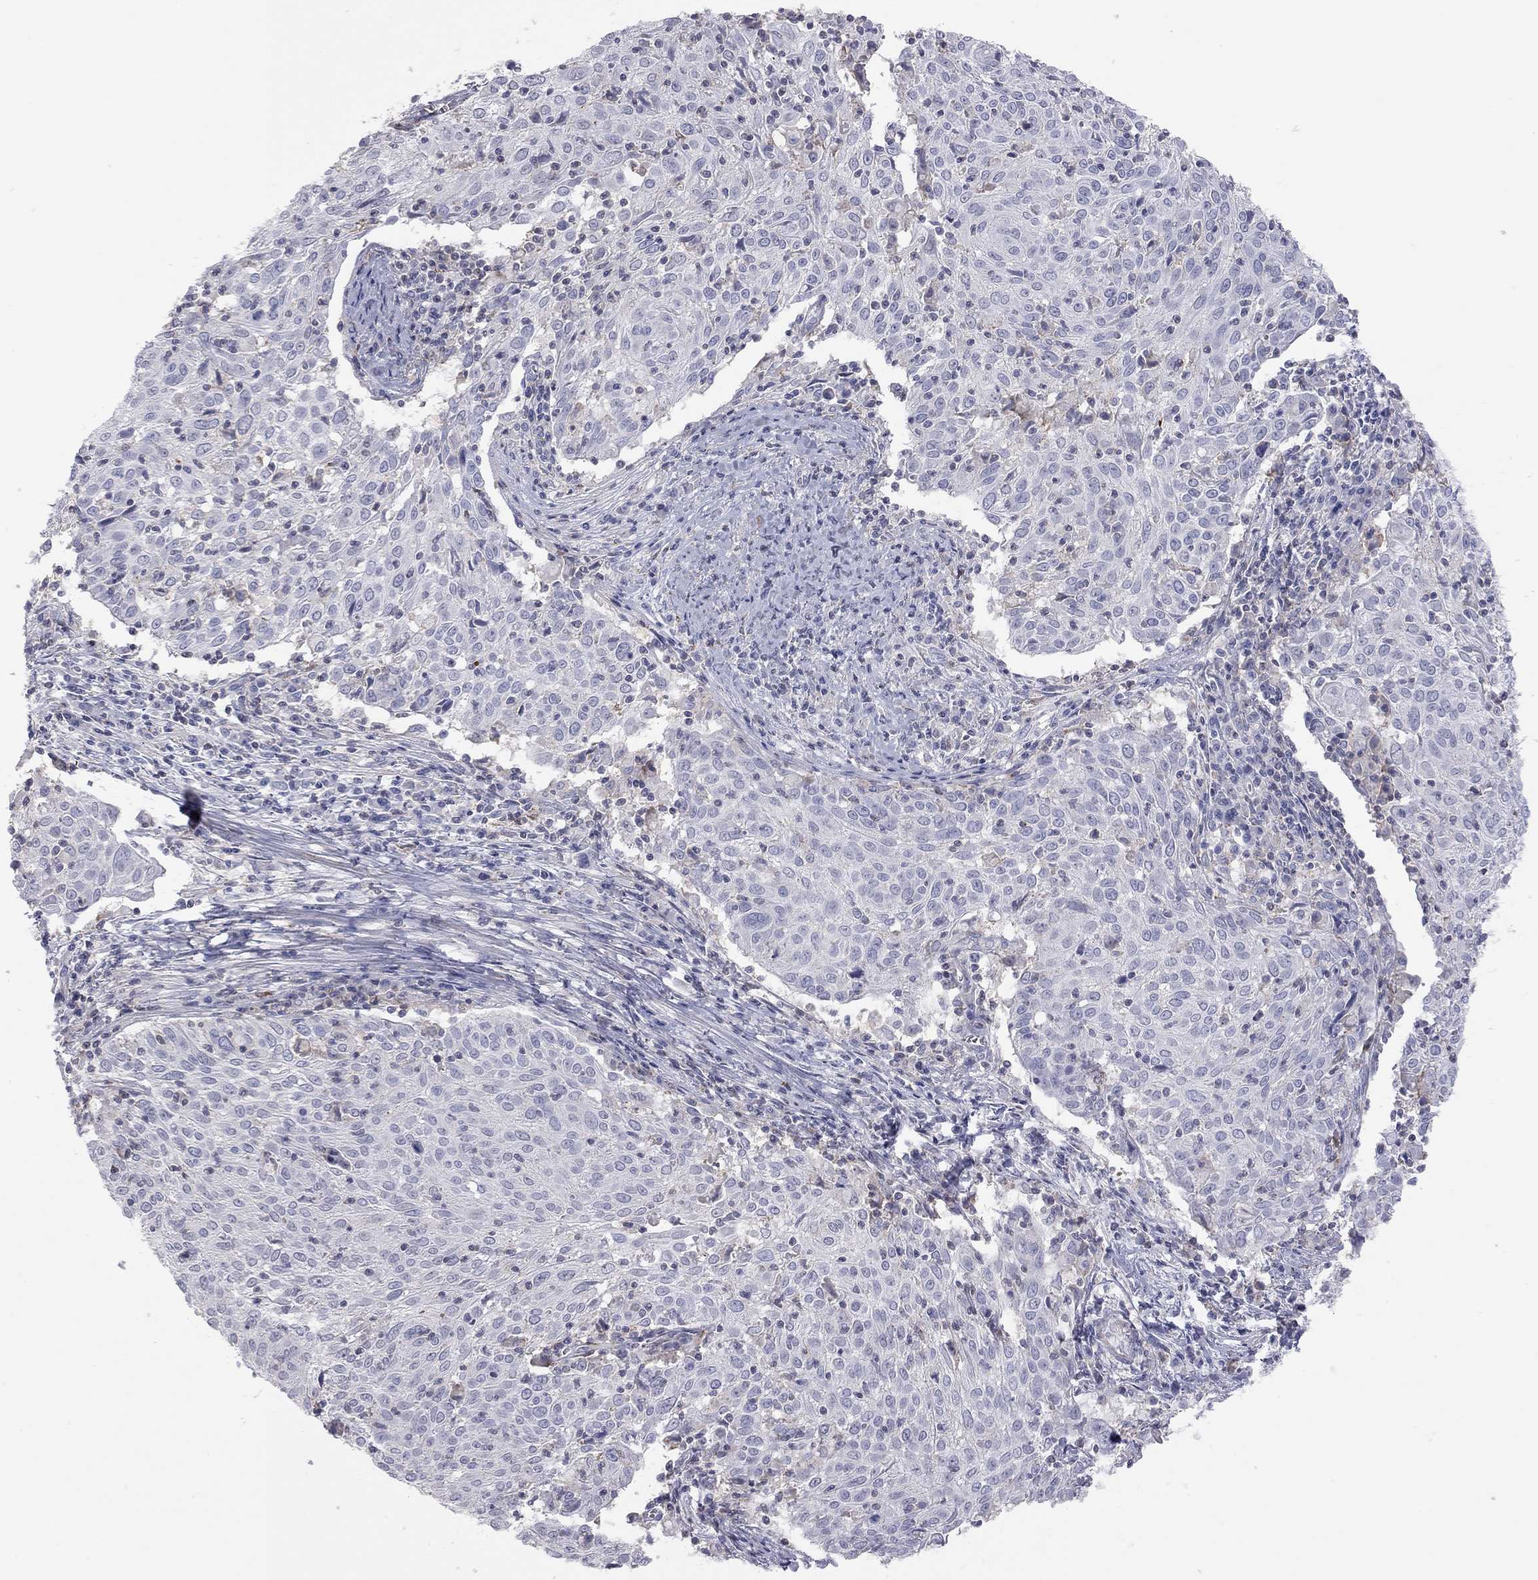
{"staining": {"intensity": "negative", "quantity": "none", "location": "none"}, "tissue": "cervical cancer", "cell_type": "Tumor cells", "image_type": "cancer", "snomed": [{"axis": "morphology", "description": "Squamous cell carcinoma, NOS"}, {"axis": "topography", "description": "Cervix"}], "caption": "Immunohistochemical staining of human cervical cancer (squamous cell carcinoma) shows no significant positivity in tumor cells.", "gene": "ADCYAP1", "patient": {"sex": "female", "age": 39}}